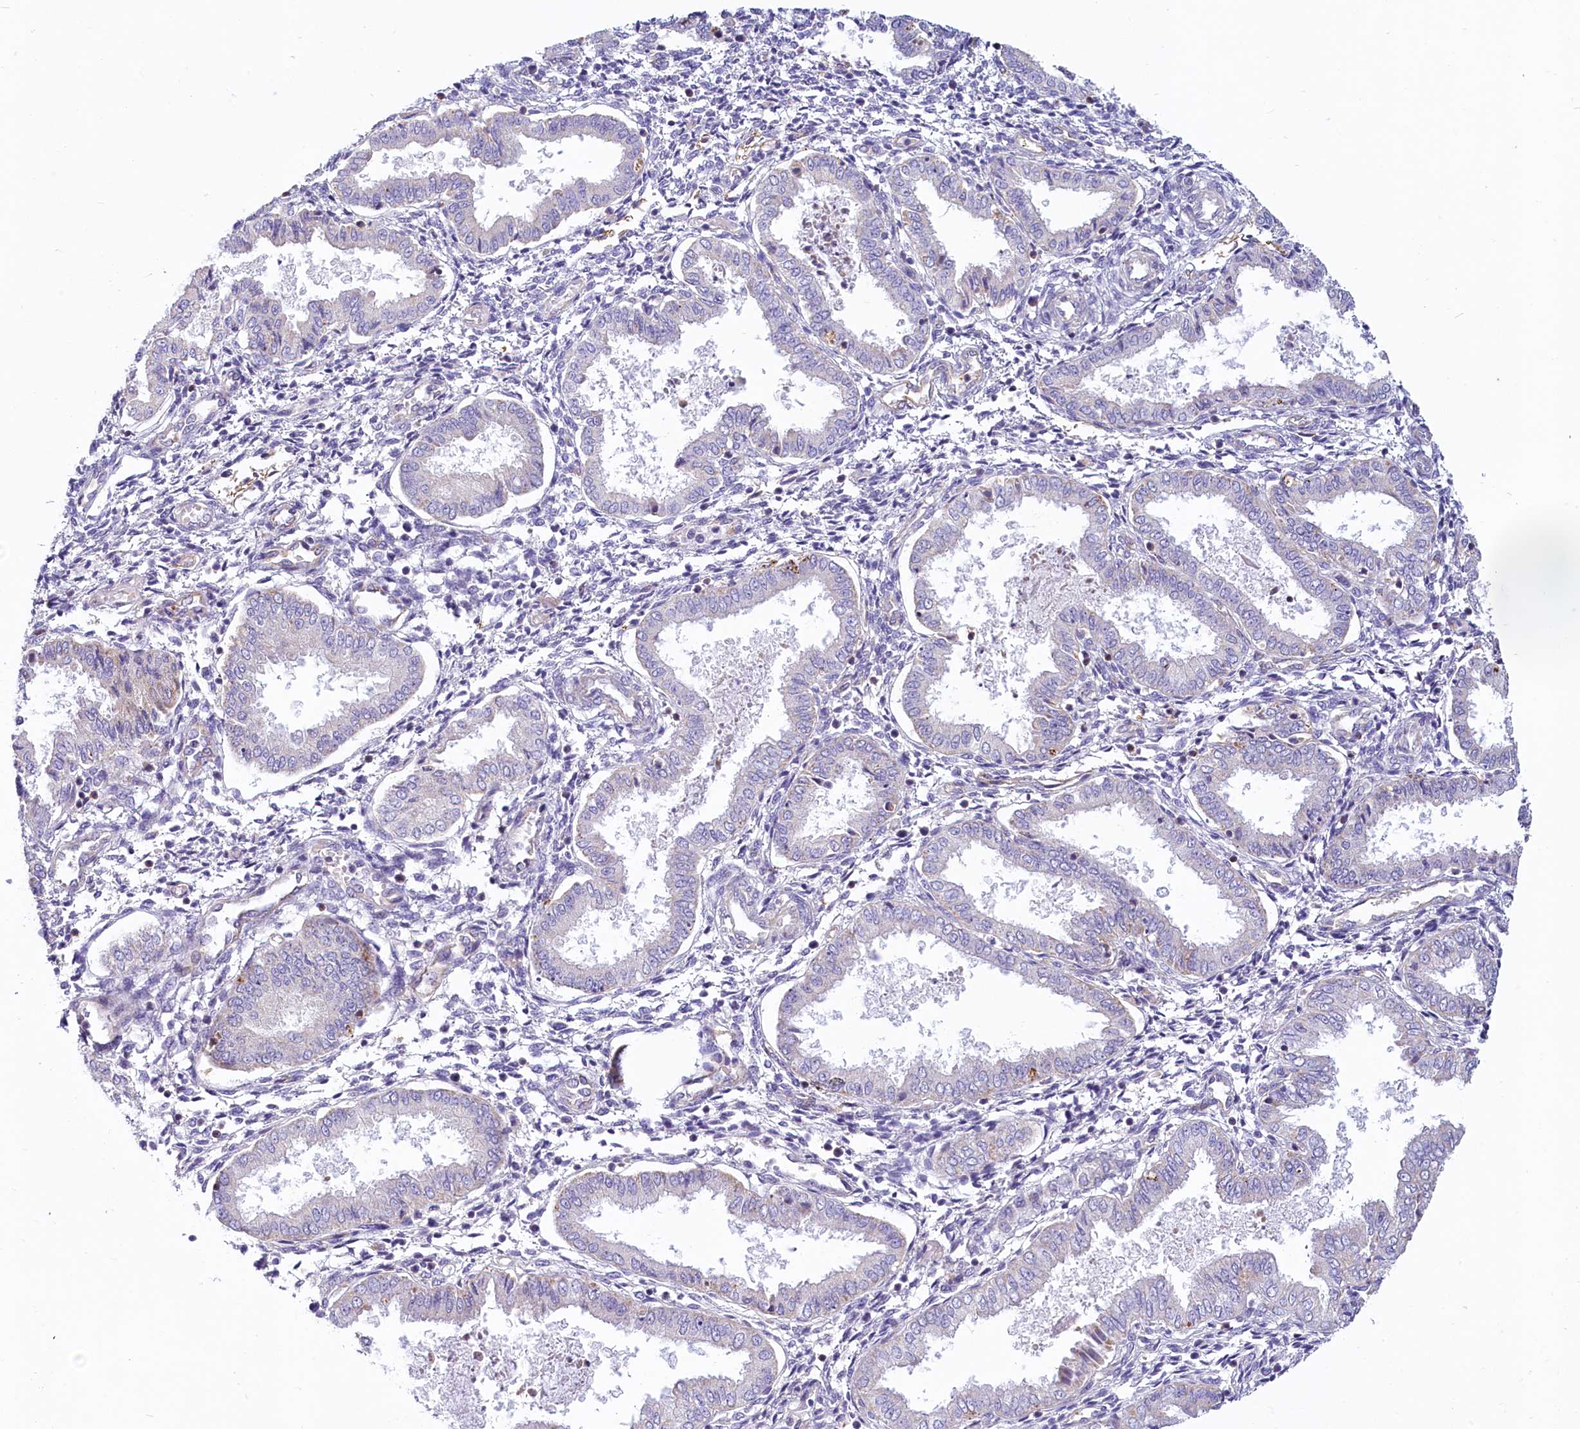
{"staining": {"intensity": "negative", "quantity": "none", "location": "none"}, "tissue": "endometrium", "cell_type": "Cells in endometrial stroma", "image_type": "normal", "snomed": [{"axis": "morphology", "description": "Normal tissue, NOS"}, {"axis": "topography", "description": "Endometrium"}], "caption": "Immunohistochemistry histopathology image of unremarkable endometrium: endometrium stained with DAB displays no significant protein positivity in cells in endometrial stroma.", "gene": "LMOD3", "patient": {"sex": "female", "age": 33}}